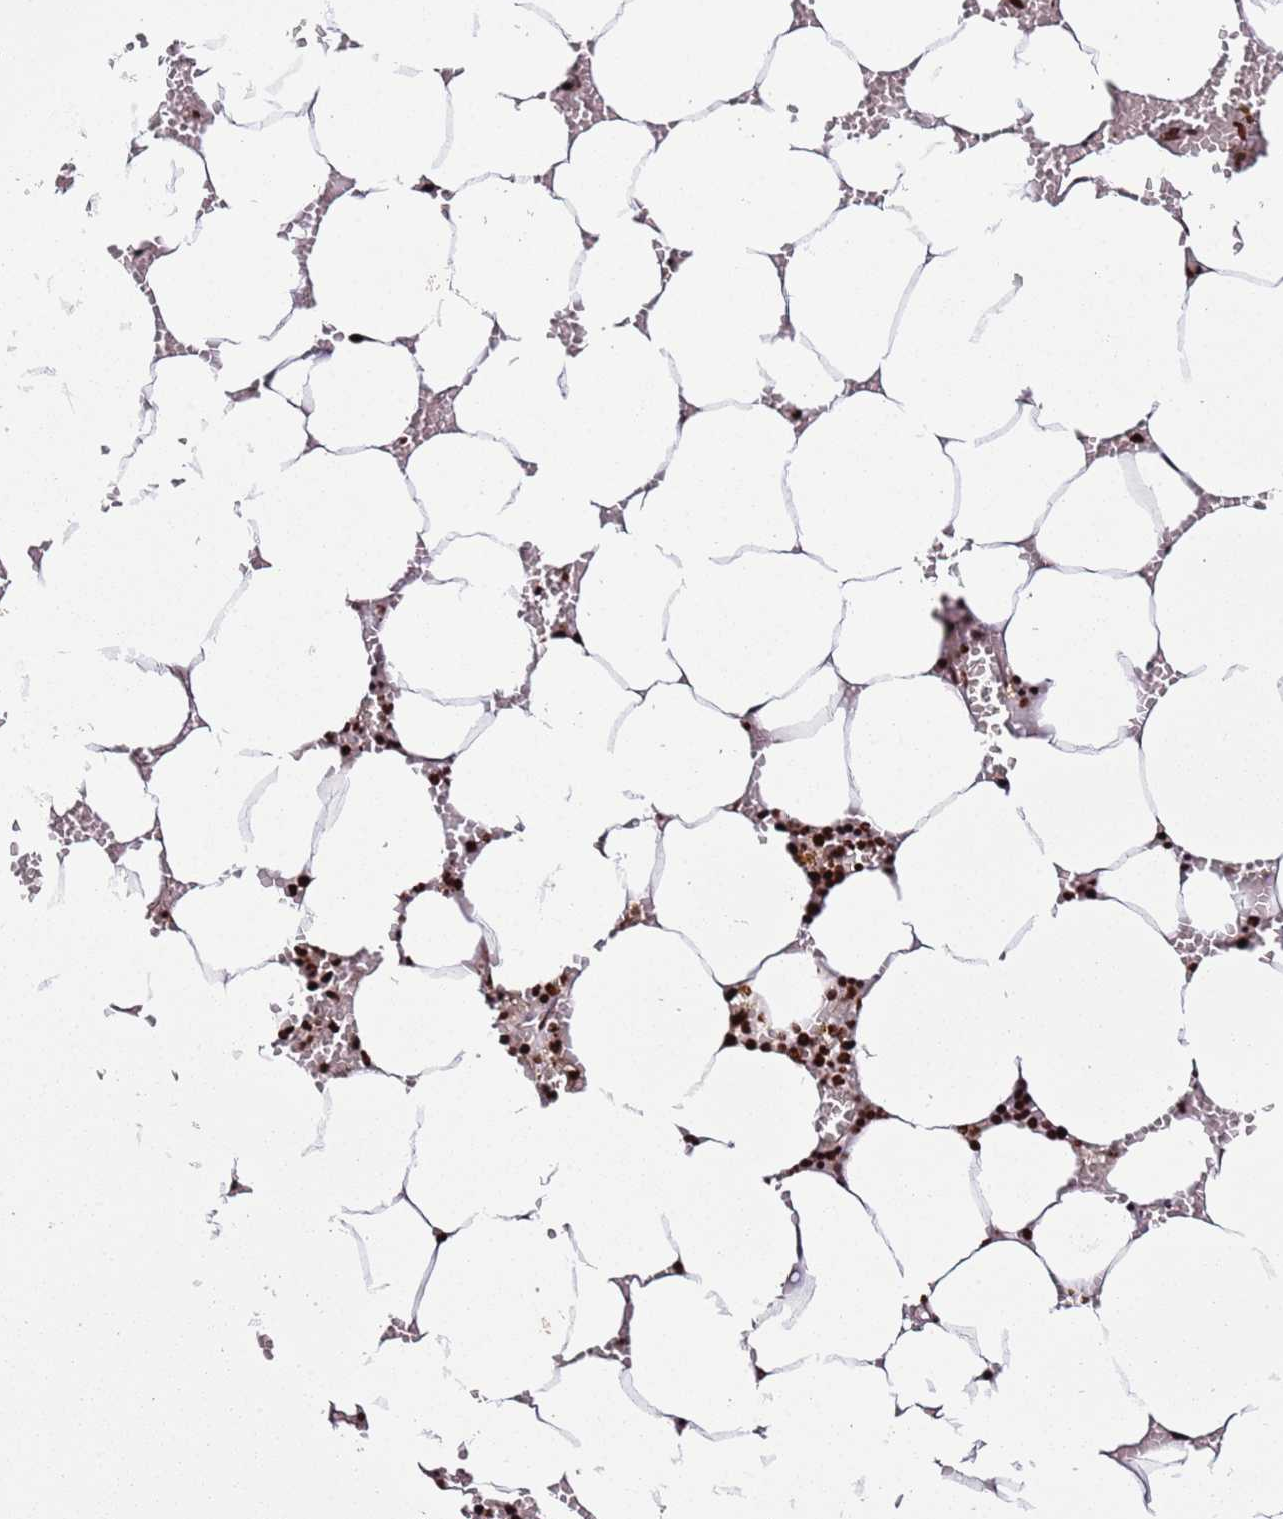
{"staining": {"intensity": "strong", "quantity": ">75%", "location": "nuclear"}, "tissue": "bone marrow", "cell_type": "Hematopoietic cells", "image_type": "normal", "snomed": [{"axis": "morphology", "description": "Normal tissue, NOS"}, {"axis": "topography", "description": "Bone marrow"}], "caption": "Brown immunohistochemical staining in unremarkable bone marrow displays strong nuclear staining in about >75% of hematopoietic cells.", "gene": "C6orf226", "patient": {"sex": "male", "age": 70}}